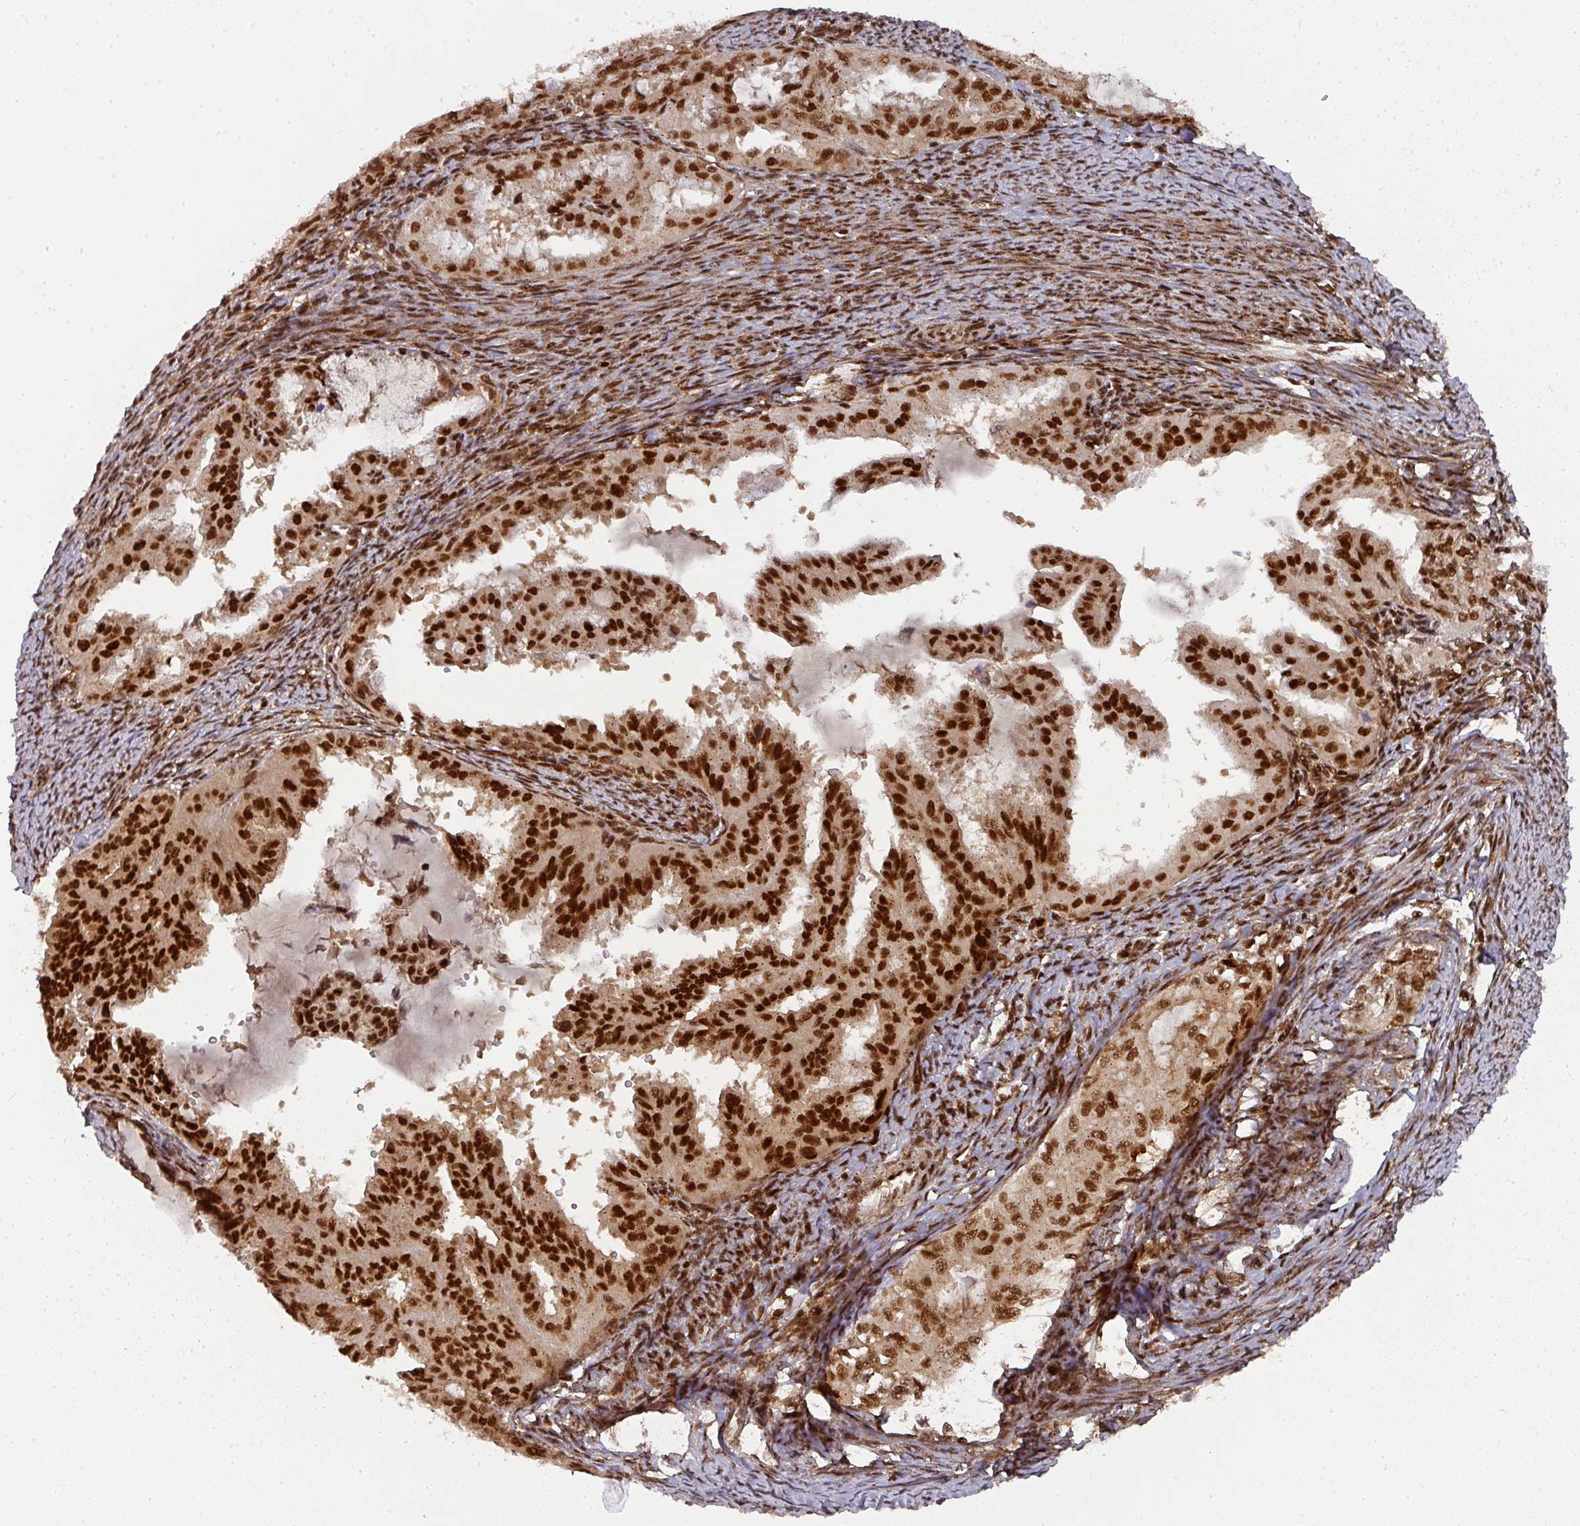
{"staining": {"intensity": "strong", "quantity": ">75%", "location": "nuclear"}, "tissue": "endometrial cancer", "cell_type": "Tumor cells", "image_type": "cancer", "snomed": [{"axis": "morphology", "description": "Adenocarcinoma, NOS"}, {"axis": "topography", "description": "Endometrium"}], "caption": "Endometrial adenocarcinoma stained for a protein shows strong nuclear positivity in tumor cells. The protein of interest is shown in brown color, while the nuclei are stained blue.", "gene": "DIDO1", "patient": {"sex": "female", "age": 70}}